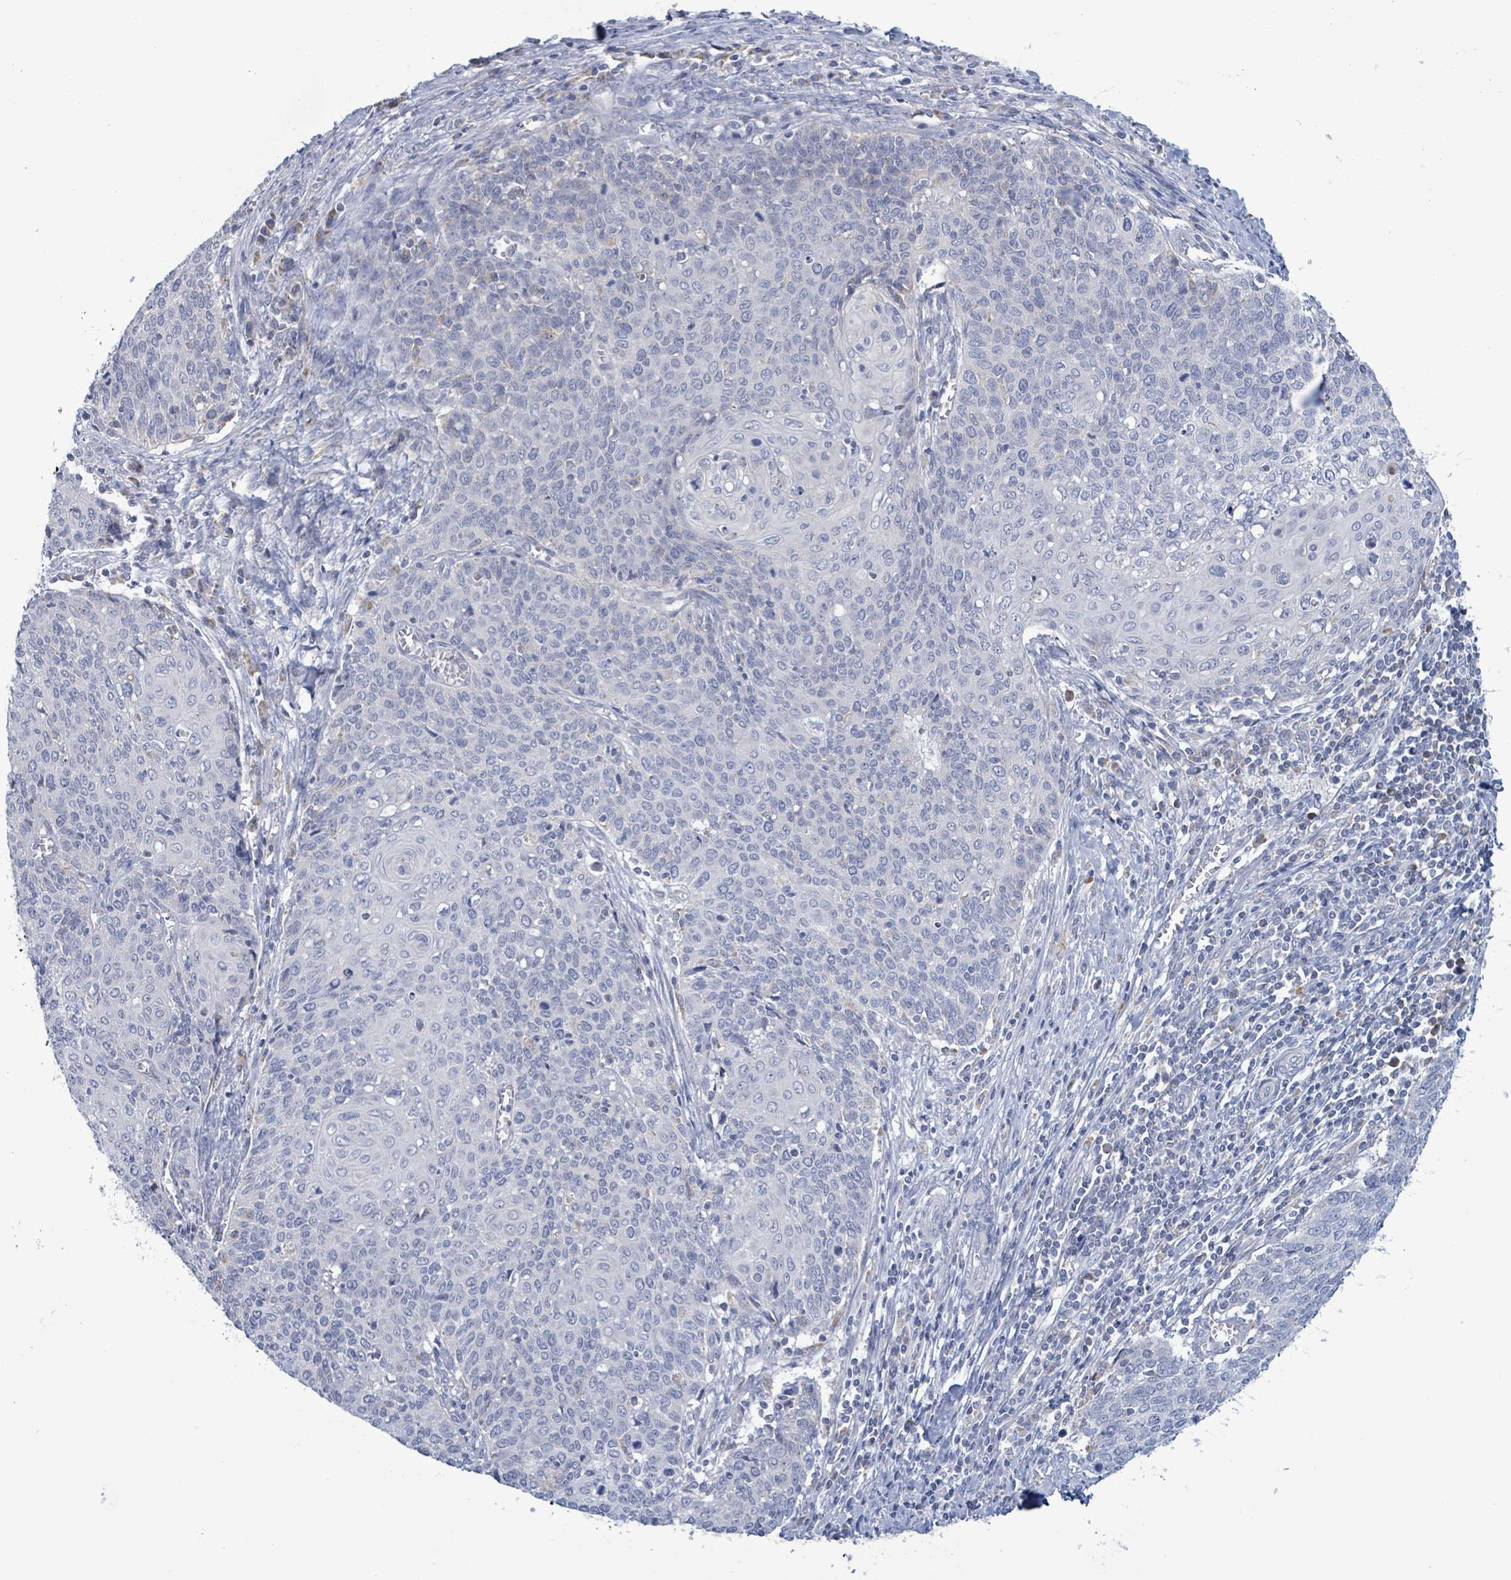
{"staining": {"intensity": "negative", "quantity": "none", "location": "none"}, "tissue": "cervical cancer", "cell_type": "Tumor cells", "image_type": "cancer", "snomed": [{"axis": "morphology", "description": "Squamous cell carcinoma, NOS"}, {"axis": "topography", "description": "Cervix"}], "caption": "Tumor cells show no significant protein positivity in squamous cell carcinoma (cervical).", "gene": "AKR1C4", "patient": {"sex": "female", "age": 39}}